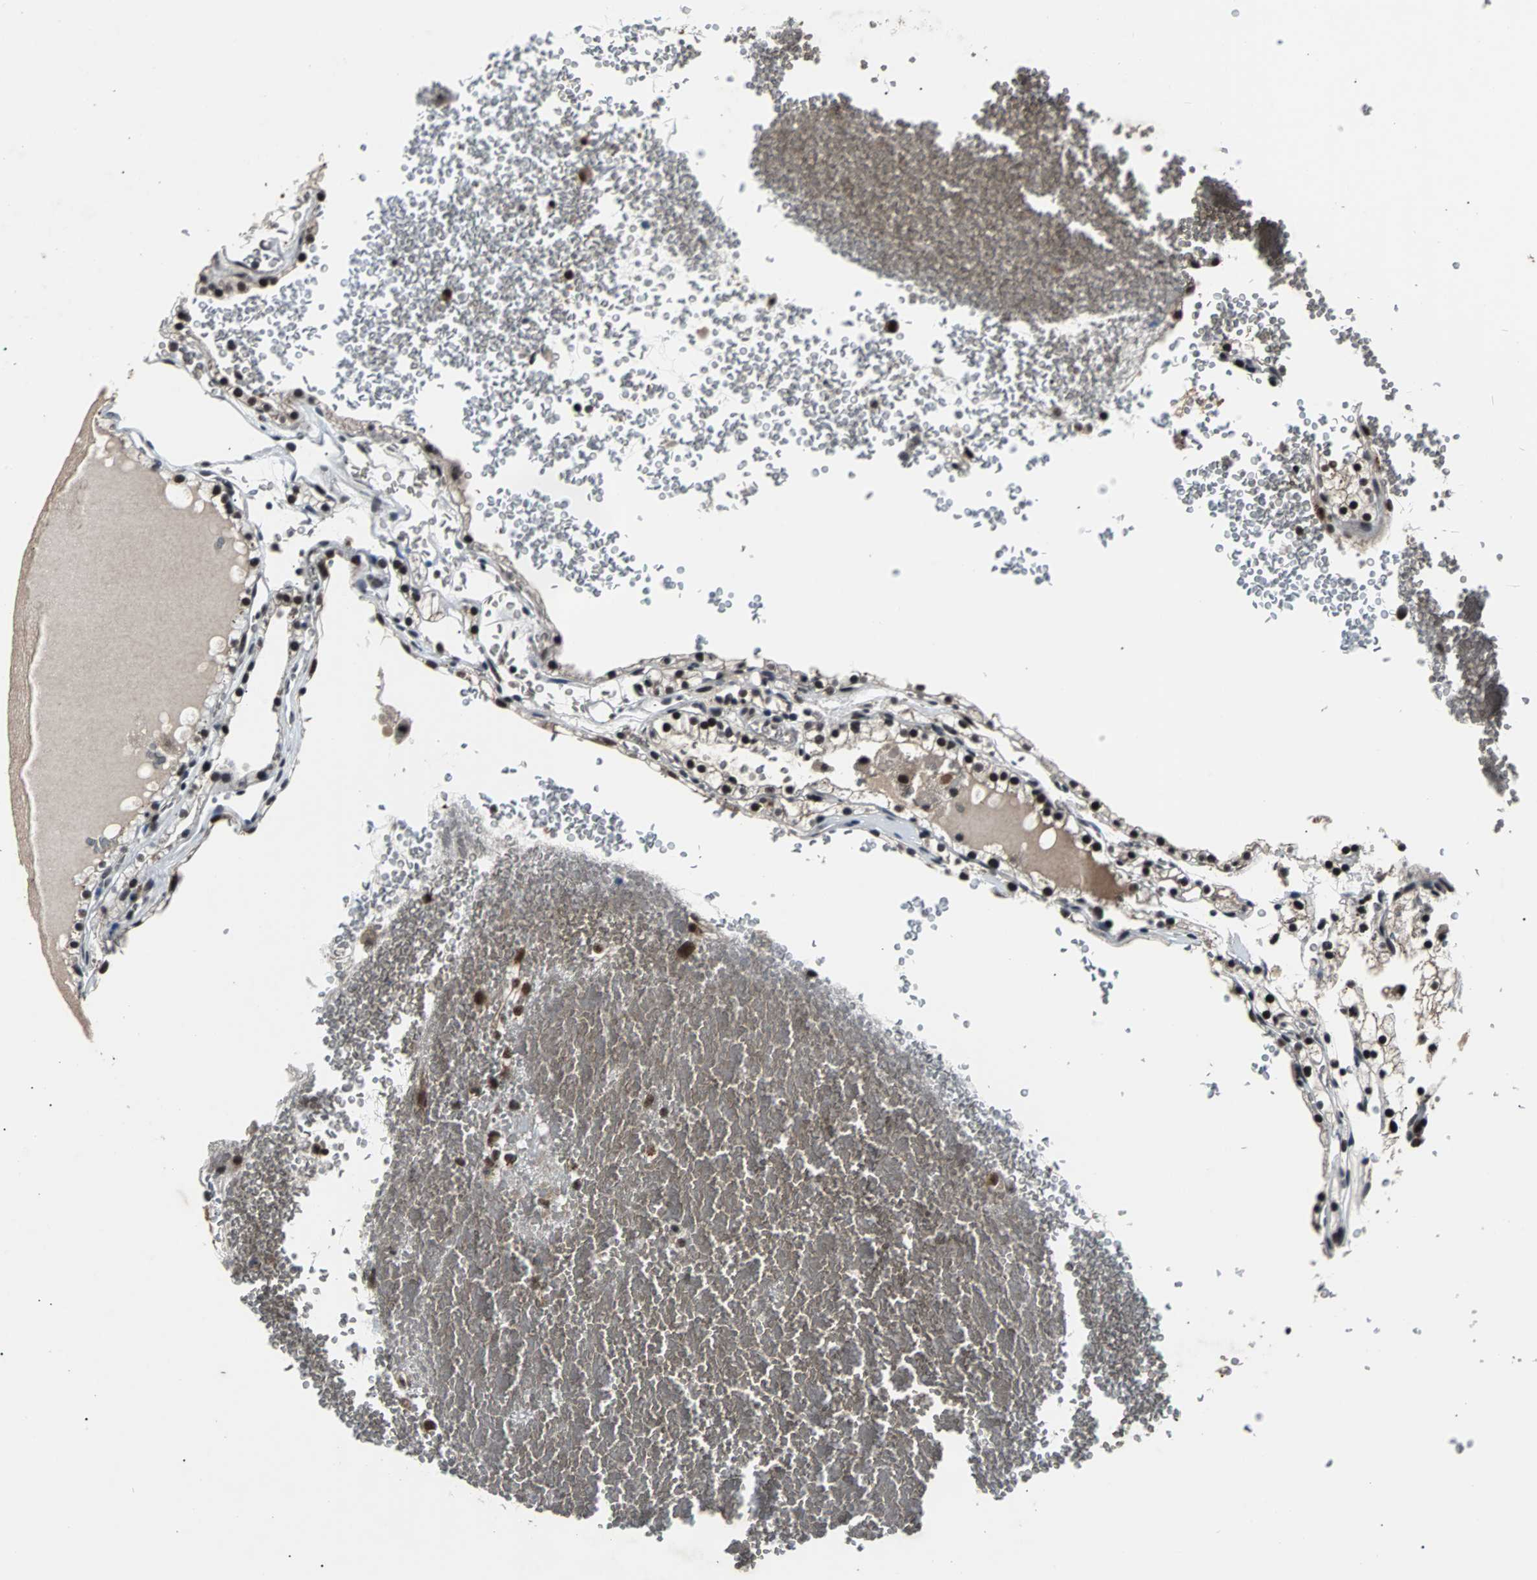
{"staining": {"intensity": "strong", "quantity": ">75%", "location": "nuclear"}, "tissue": "renal cancer", "cell_type": "Tumor cells", "image_type": "cancer", "snomed": [{"axis": "morphology", "description": "Adenocarcinoma, NOS"}, {"axis": "topography", "description": "Kidney"}], "caption": "Adenocarcinoma (renal) stained for a protein (brown) demonstrates strong nuclear positive staining in approximately >75% of tumor cells.", "gene": "USP28", "patient": {"sex": "female", "age": 41}}